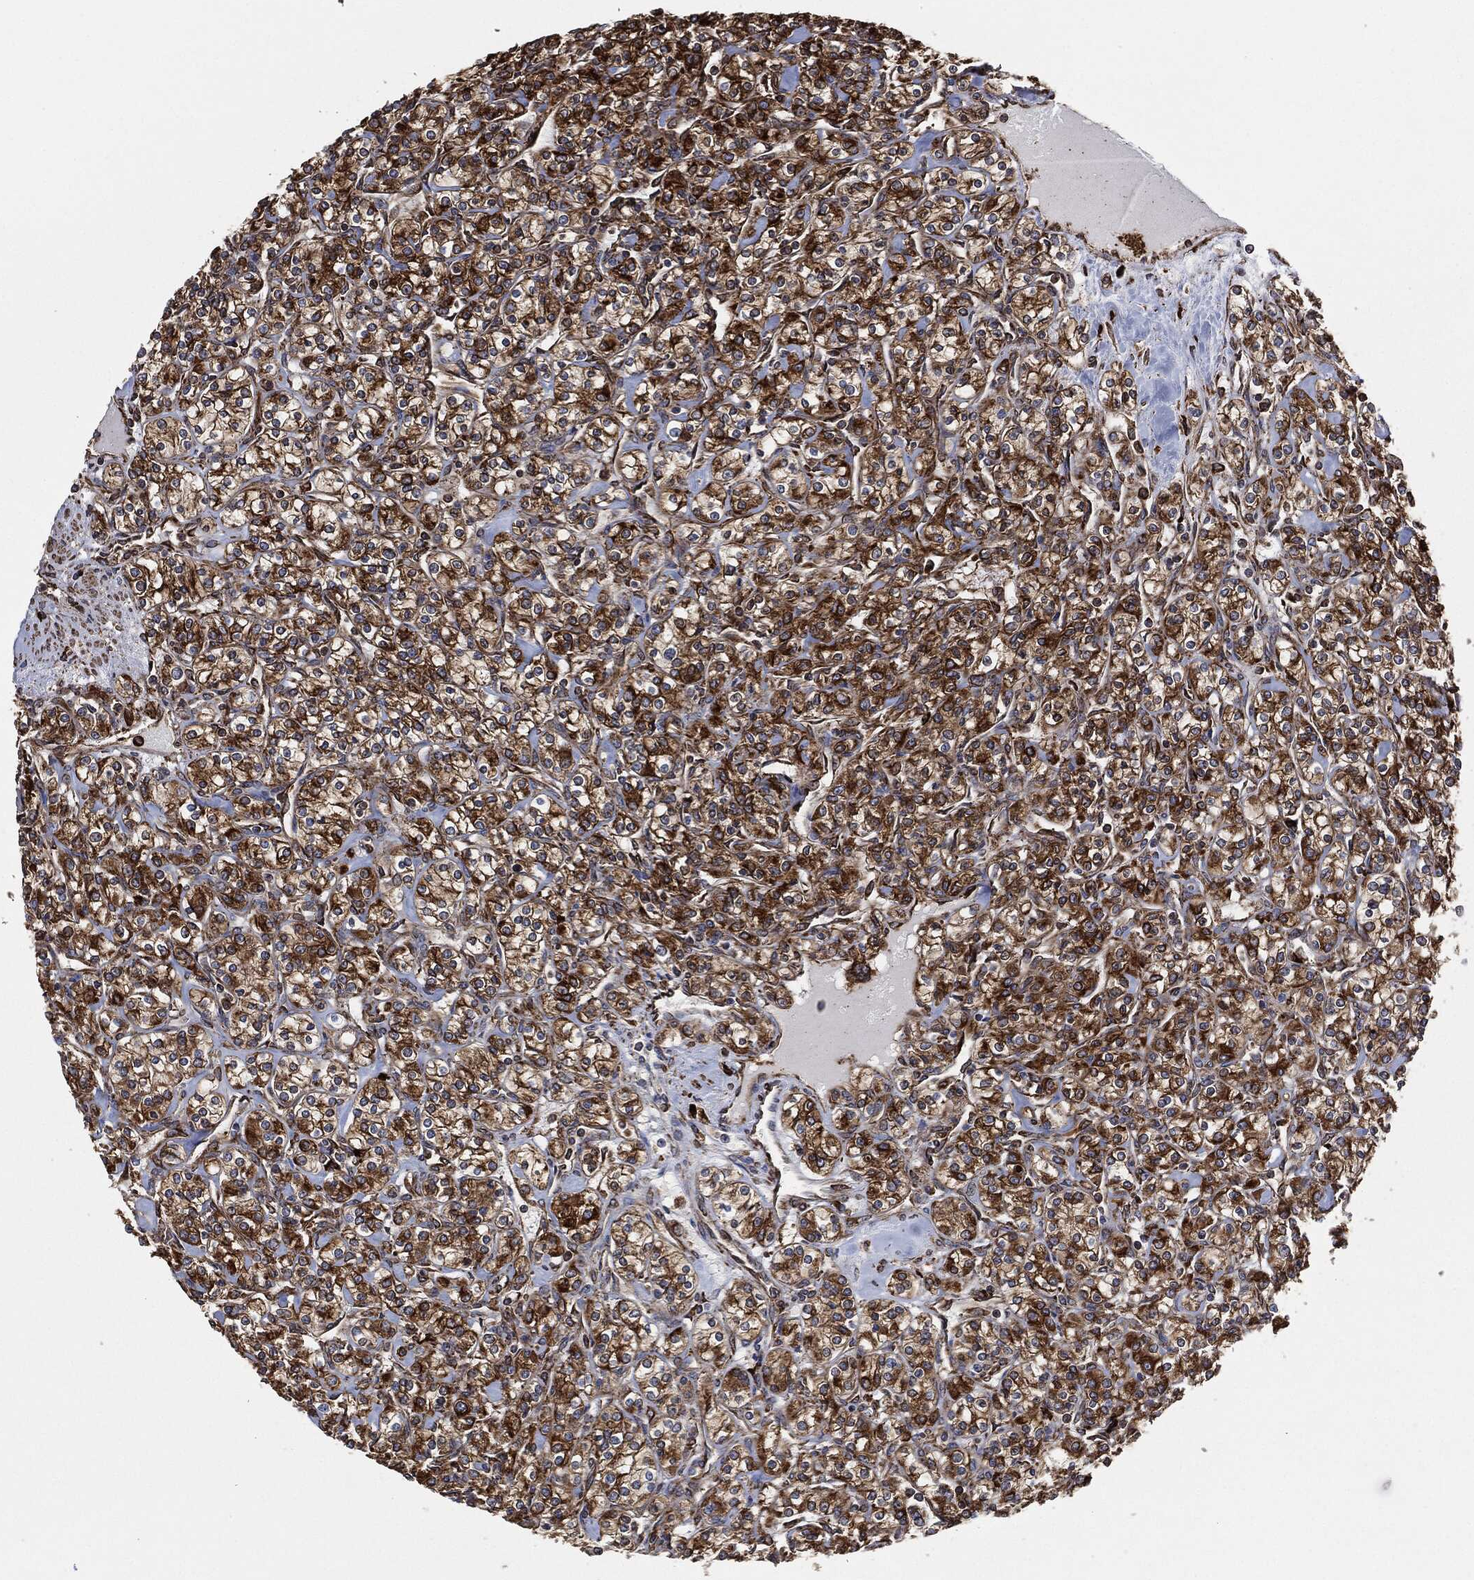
{"staining": {"intensity": "strong", "quantity": ">75%", "location": "cytoplasmic/membranous"}, "tissue": "renal cancer", "cell_type": "Tumor cells", "image_type": "cancer", "snomed": [{"axis": "morphology", "description": "Adenocarcinoma, NOS"}, {"axis": "topography", "description": "Kidney"}], "caption": "Immunohistochemistry (IHC) (DAB) staining of renal adenocarcinoma exhibits strong cytoplasmic/membranous protein expression in about >75% of tumor cells.", "gene": "AMFR", "patient": {"sex": "male", "age": 77}}